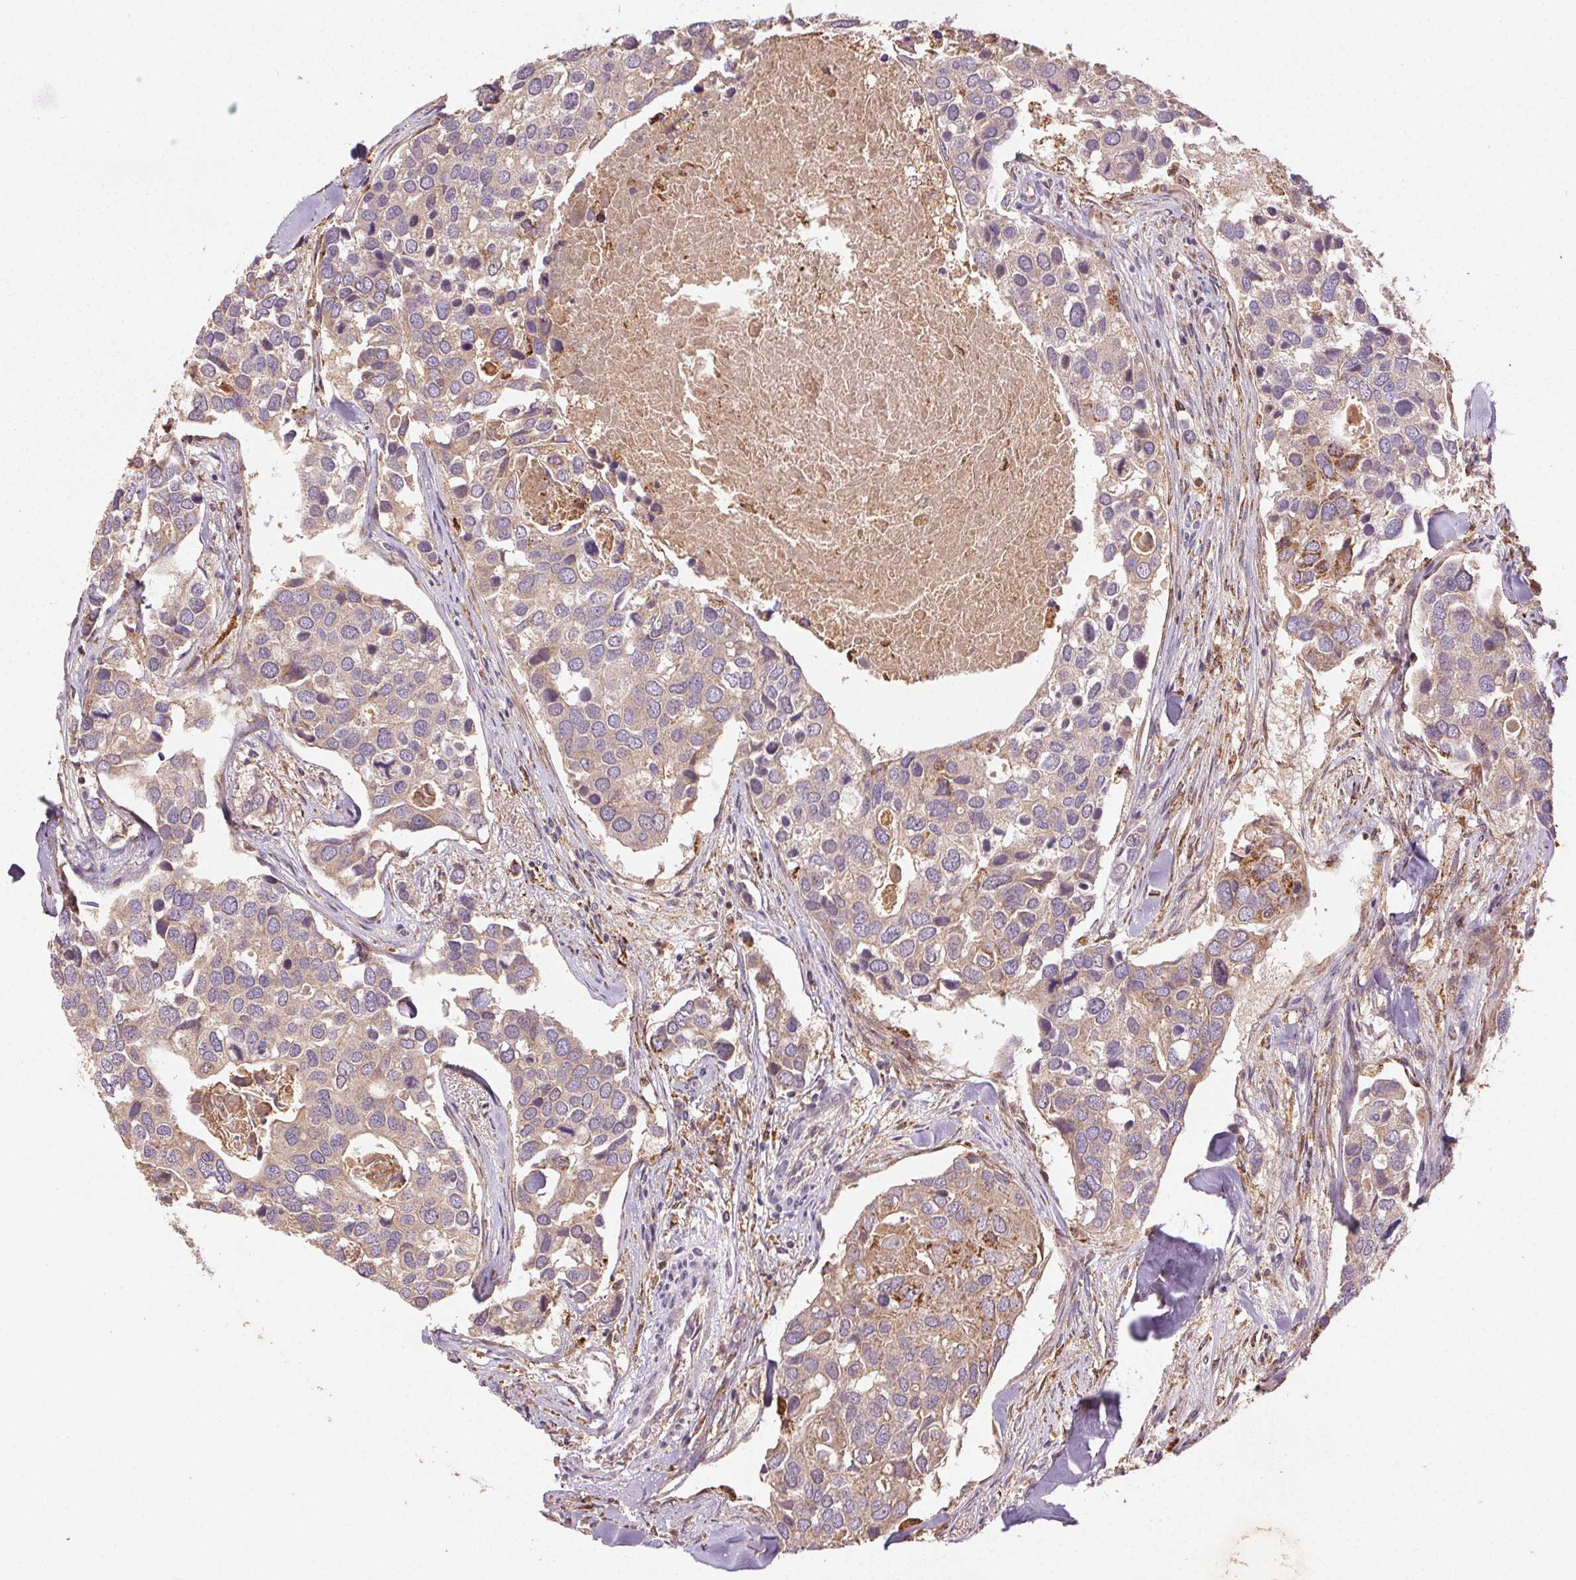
{"staining": {"intensity": "weak", "quantity": ">75%", "location": "cytoplasmic/membranous"}, "tissue": "breast cancer", "cell_type": "Tumor cells", "image_type": "cancer", "snomed": [{"axis": "morphology", "description": "Duct carcinoma"}, {"axis": "topography", "description": "Breast"}], "caption": "An IHC photomicrograph of neoplastic tissue is shown. Protein staining in brown labels weak cytoplasmic/membranous positivity in breast cancer (invasive ductal carcinoma) within tumor cells.", "gene": "FNBP1L", "patient": {"sex": "female", "age": 83}}